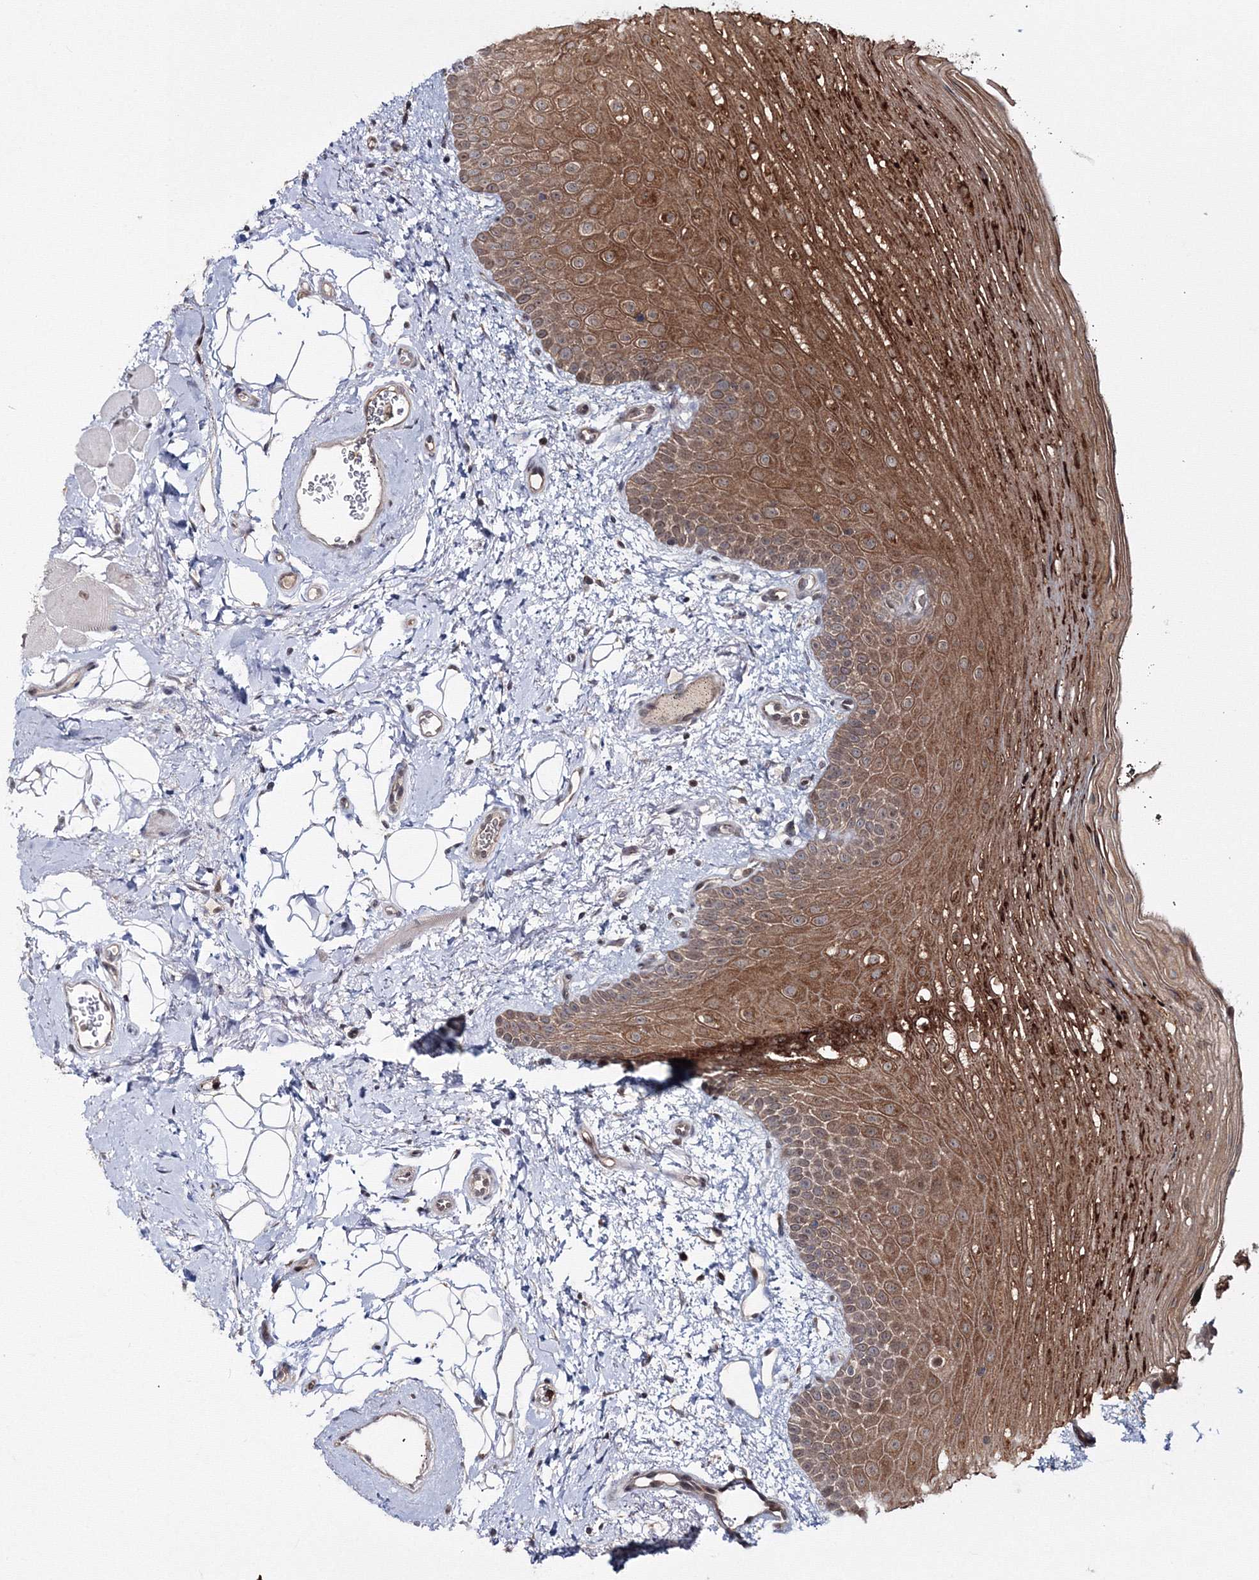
{"staining": {"intensity": "strong", "quantity": ">75%", "location": "cytoplasmic/membranous"}, "tissue": "oral mucosa", "cell_type": "Squamous epithelial cells", "image_type": "normal", "snomed": [{"axis": "morphology", "description": "No evidence of malignacy"}, {"axis": "topography", "description": "Oral tissue"}, {"axis": "topography", "description": "Head-Neck"}], "caption": "The micrograph reveals staining of normal oral mucosa, revealing strong cytoplasmic/membranous protein expression (brown color) within squamous epithelial cells.", "gene": "ZFAND6", "patient": {"sex": "male", "age": 68}}